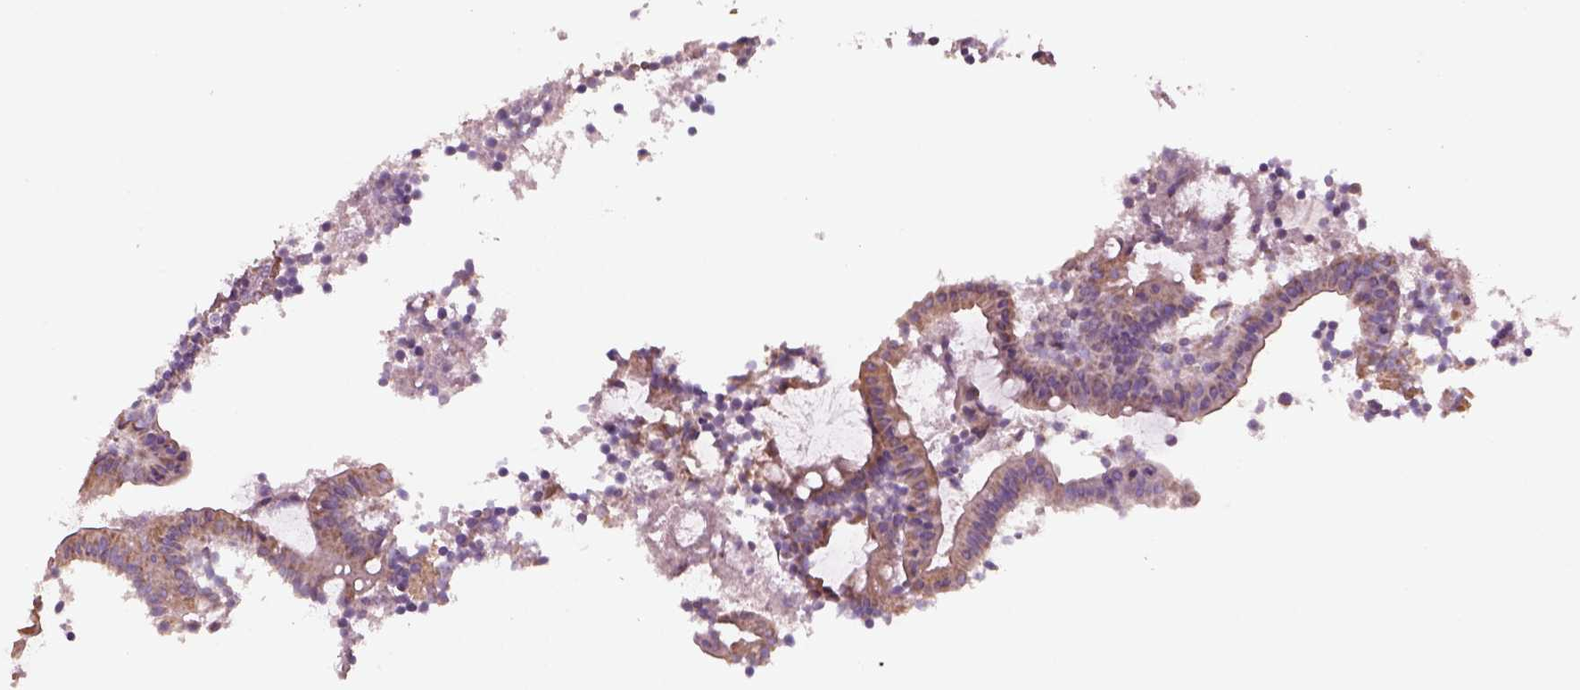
{"staining": {"intensity": "moderate", "quantity": ">75%", "location": "cytoplasmic/membranous"}, "tissue": "appendix", "cell_type": "Glandular cells", "image_type": "normal", "snomed": [{"axis": "morphology", "description": "Normal tissue, NOS"}, {"axis": "topography", "description": "Appendix"}], "caption": "Protein expression analysis of normal appendix displays moderate cytoplasmic/membranous positivity in about >75% of glandular cells. The staining was performed using DAB, with brown indicating positive protein expression. Nuclei are stained blue with hematoxylin.", "gene": "SPATA7", "patient": {"sex": "female", "age": 32}}